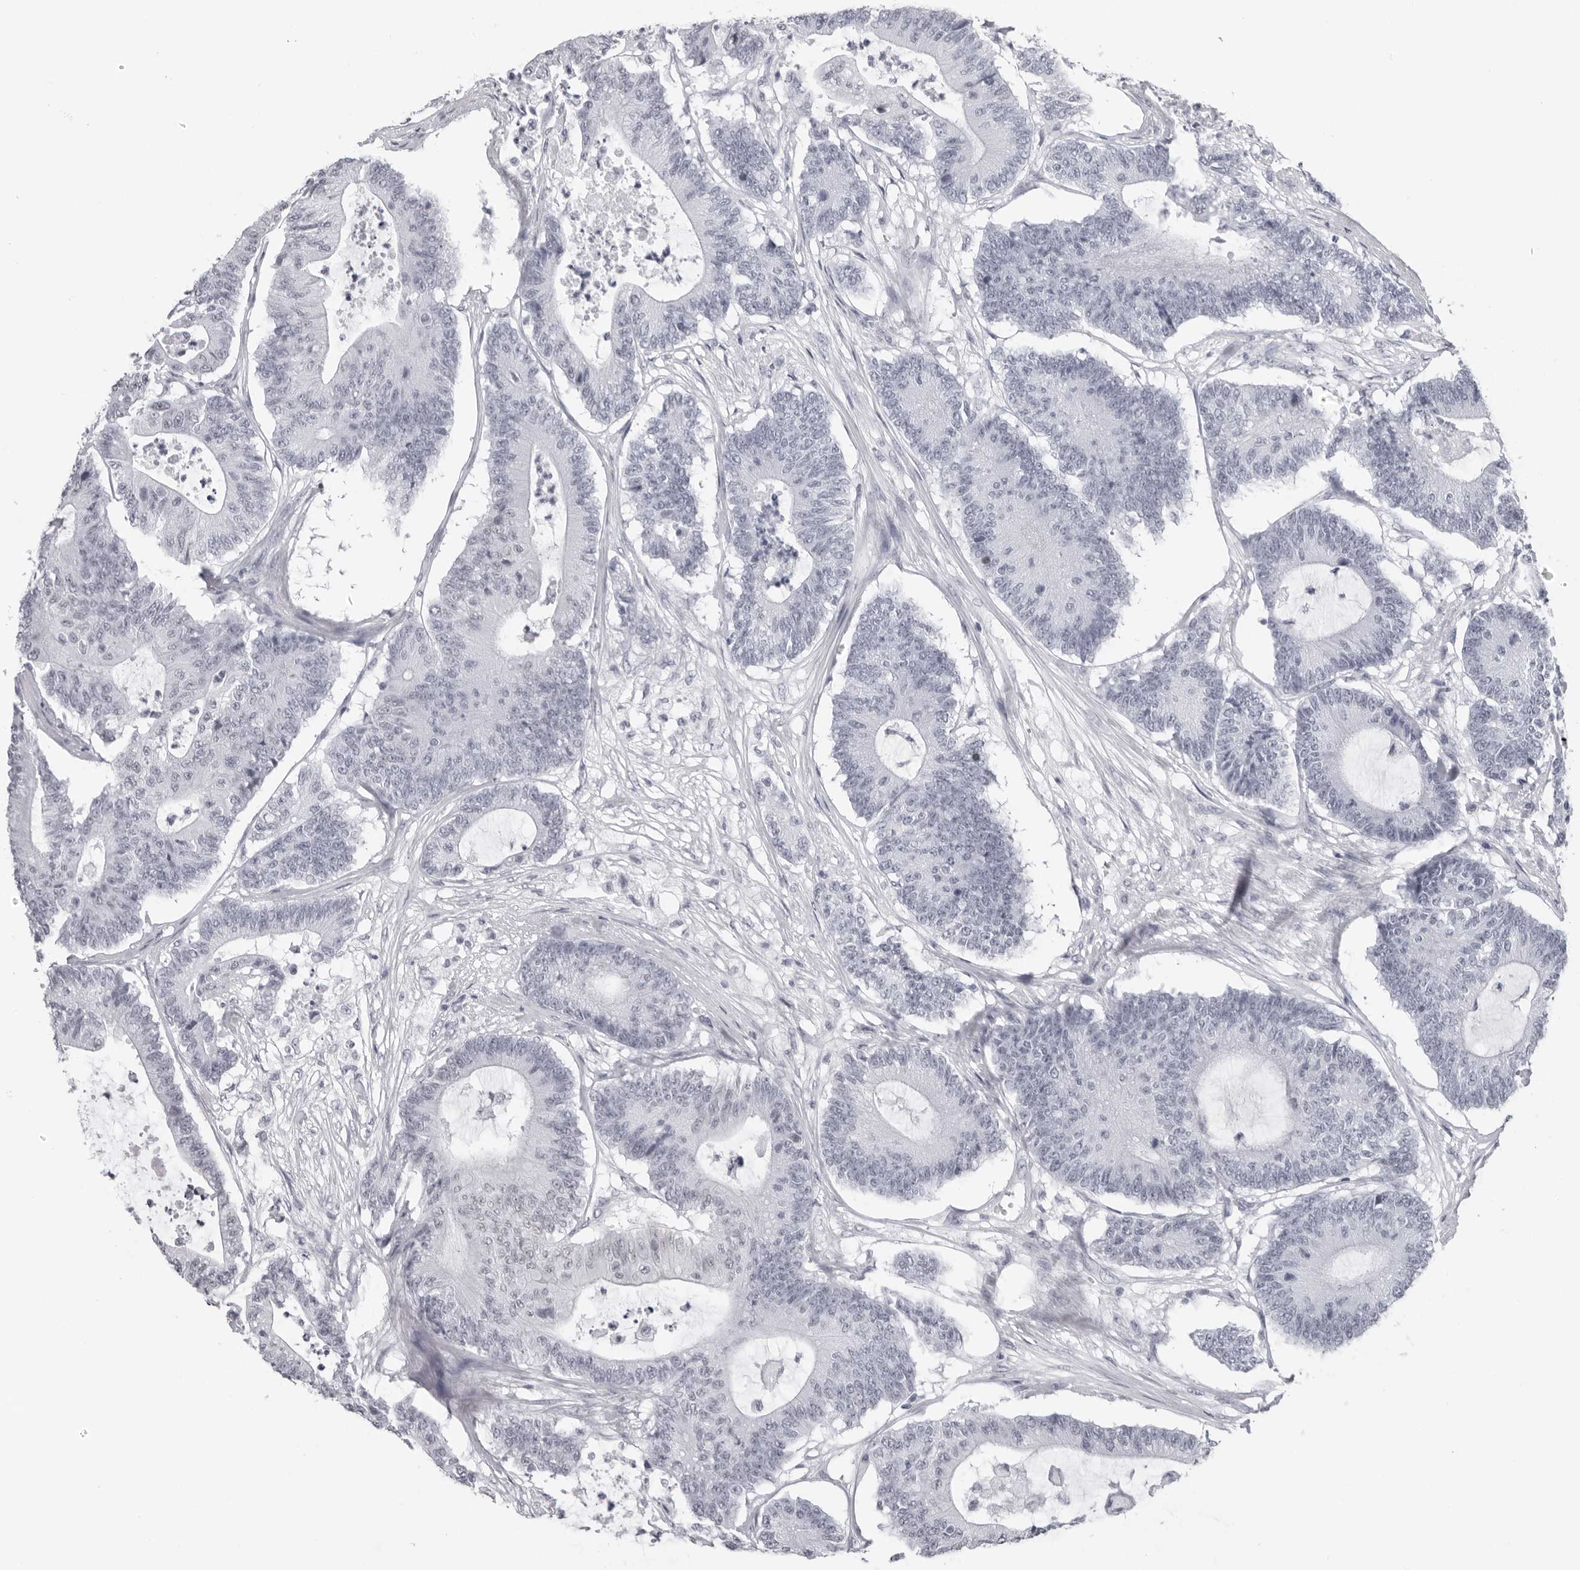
{"staining": {"intensity": "negative", "quantity": "none", "location": "none"}, "tissue": "colorectal cancer", "cell_type": "Tumor cells", "image_type": "cancer", "snomed": [{"axis": "morphology", "description": "Adenocarcinoma, NOS"}, {"axis": "topography", "description": "Colon"}], "caption": "Colorectal adenocarcinoma was stained to show a protein in brown. There is no significant expression in tumor cells.", "gene": "ESPN", "patient": {"sex": "female", "age": 84}}